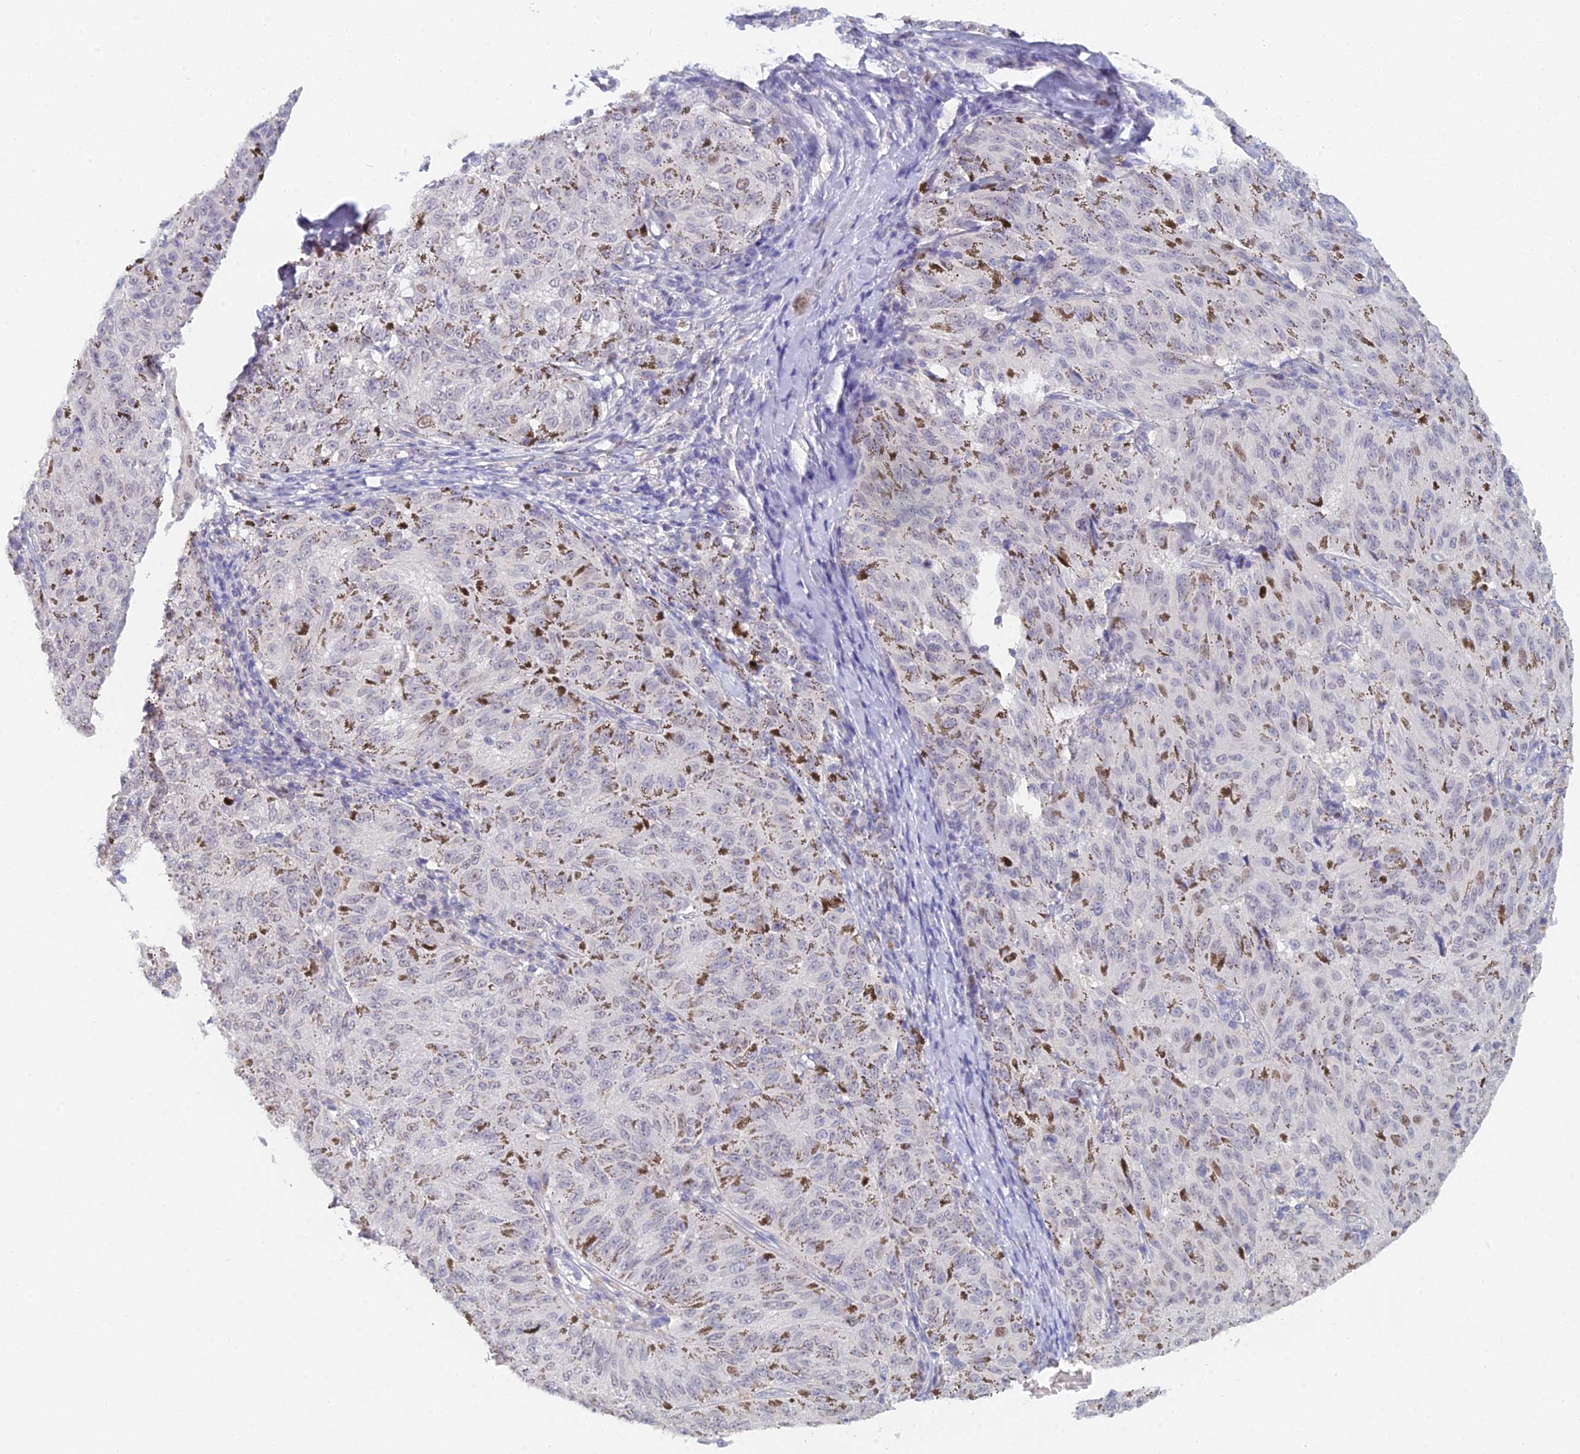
{"staining": {"intensity": "negative", "quantity": "none", "location": "none"}, "tissue": "melanoma", "cell_type": "Tumor cells", "image_type": "cancer", "snomed": [{"axis": "morphology", "description": "Malignant melanoma, NOS"}, {"axis": "topography", "description": "Skin"}], "caption": "Immunohistochemical staining of human malignant melanoma reveals no significant positivity in tumor cells. (DAB (3,3'-diaminobenzidine) IHC with hematoxylin counter stain).", "gene": "MCM2", "patient": {"sex": "female", "age": 72}}